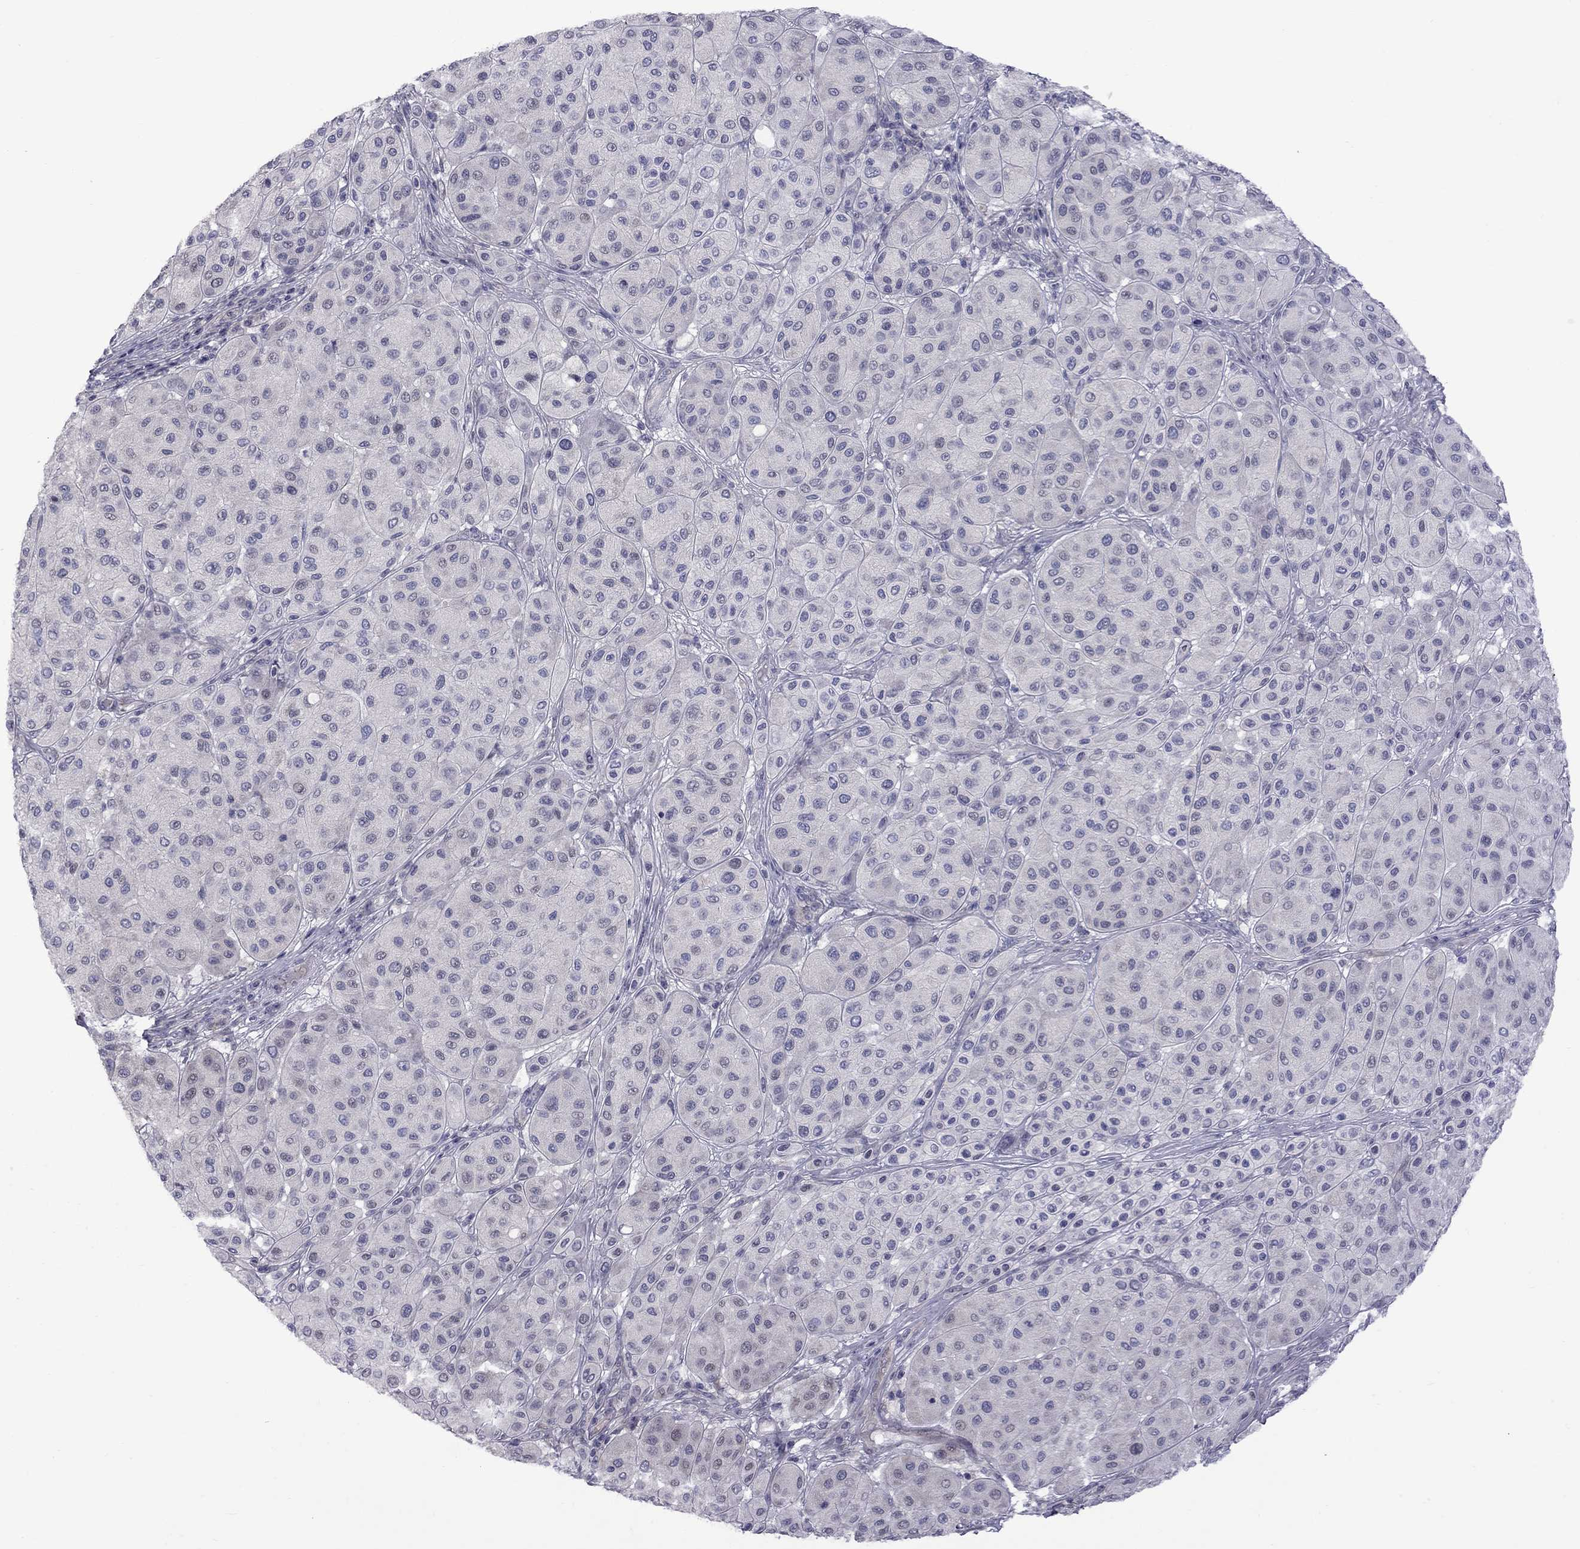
{"staining": {"intensity": "negative", "quantity": "none", "location": "none"}, "tissue": "melanoma", "cell_type": "Tumor cells", "image_type": "cancer", "snomed": [{"axis": "morphology", "description": "Malignant melanoma, Metastatic site"}, {"axis": "topography", "description": "Smooth muscle"}], "caption": "The photomicrograph shows no staining of tumor cells in melanoma.", "gene": "NRARP", "patient": {"sex": "male", "age": 41}}